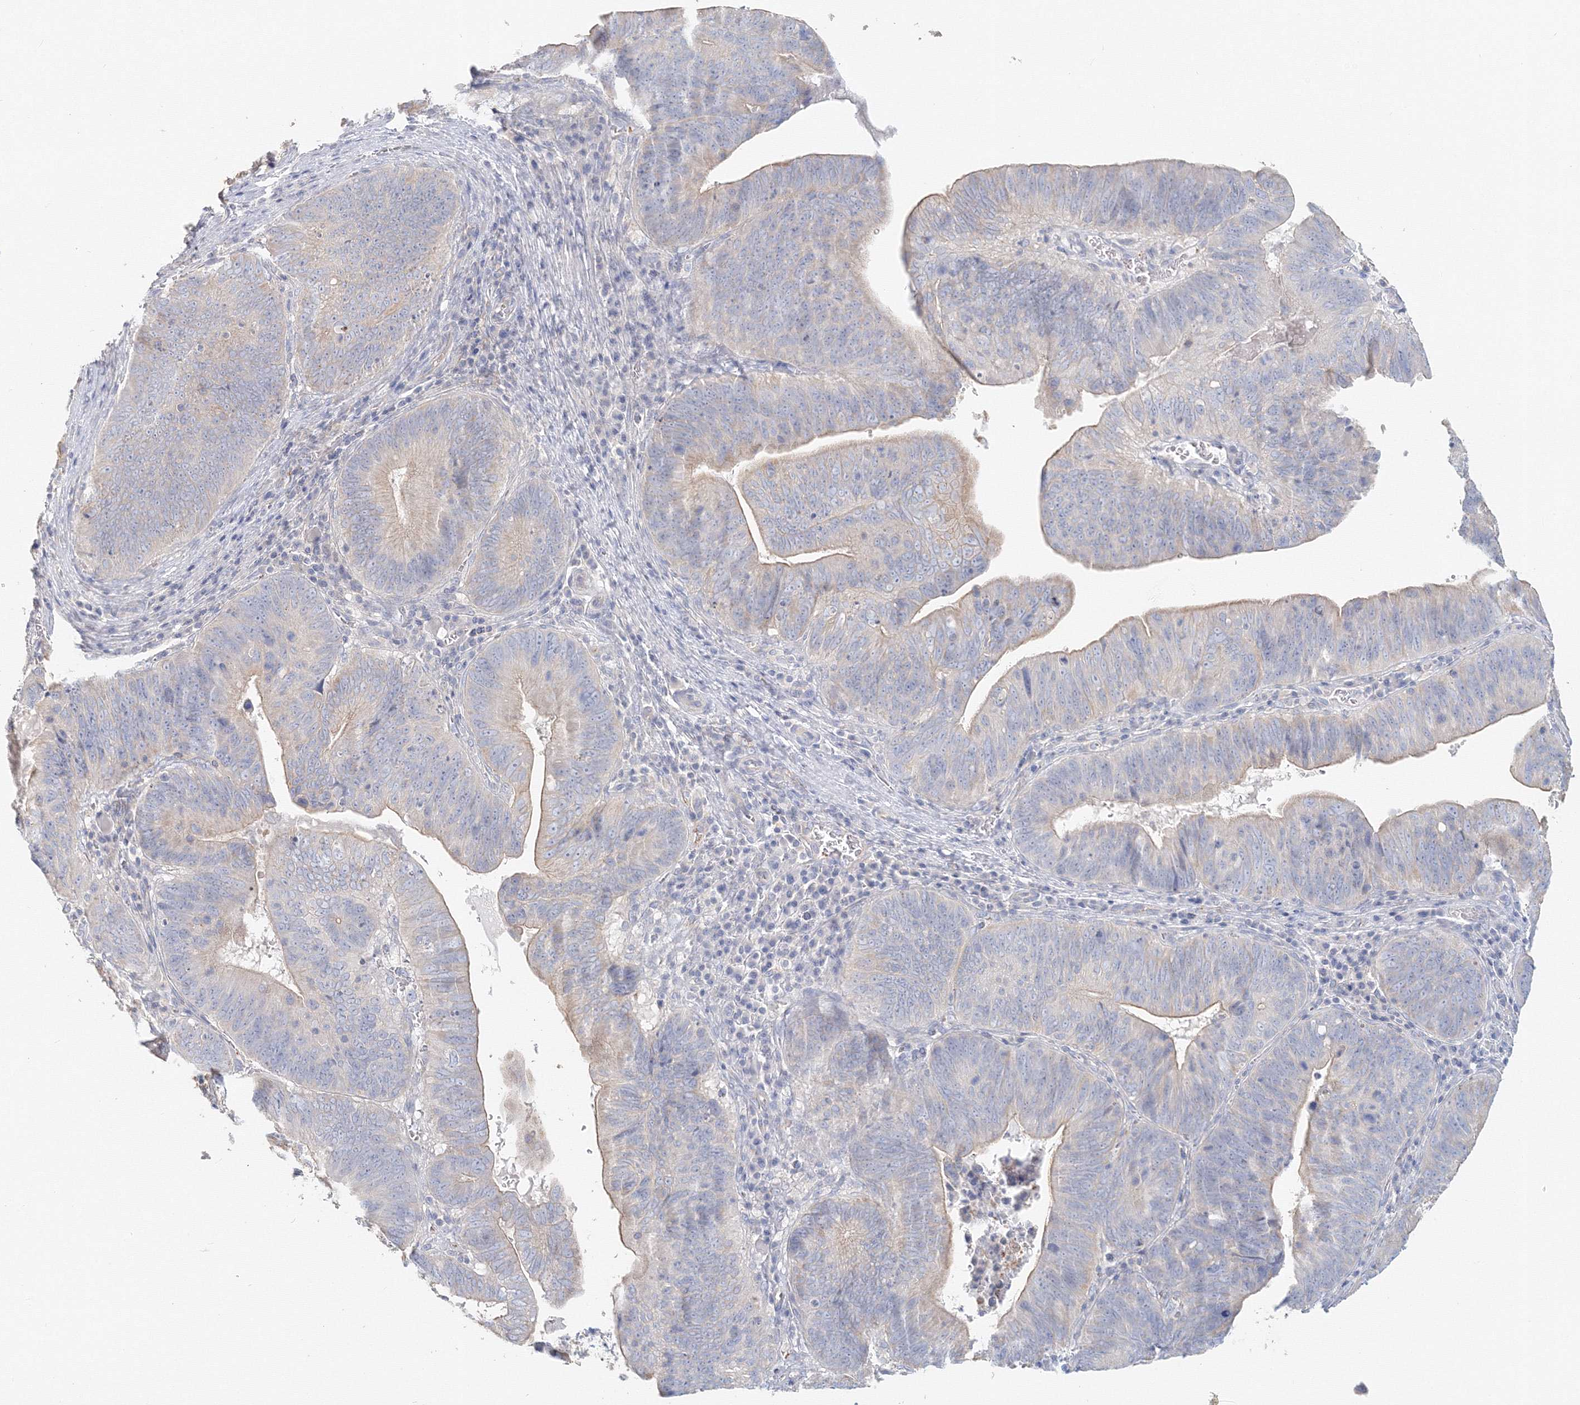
{"staining": {"intensity": "weak", "quantity": "25%-75%", "location": "cytoplasmic/membranous"}, "tissue": "pancreatic cancer", "cell_type": "Tumor cells", "image_type": "cancer", "snomed": [{"axis": "morphology", "description": "Adenocarcinoma, NOS"}, {"axis": "topography", "description": "Pancreas"}], "caption": "Adenocarcinoma (pancreatic) stained with a protein marker reveals weak staining in tumor cells.", "gene": "MMRN1", "patient": {"sex": "male", "age": 63}}